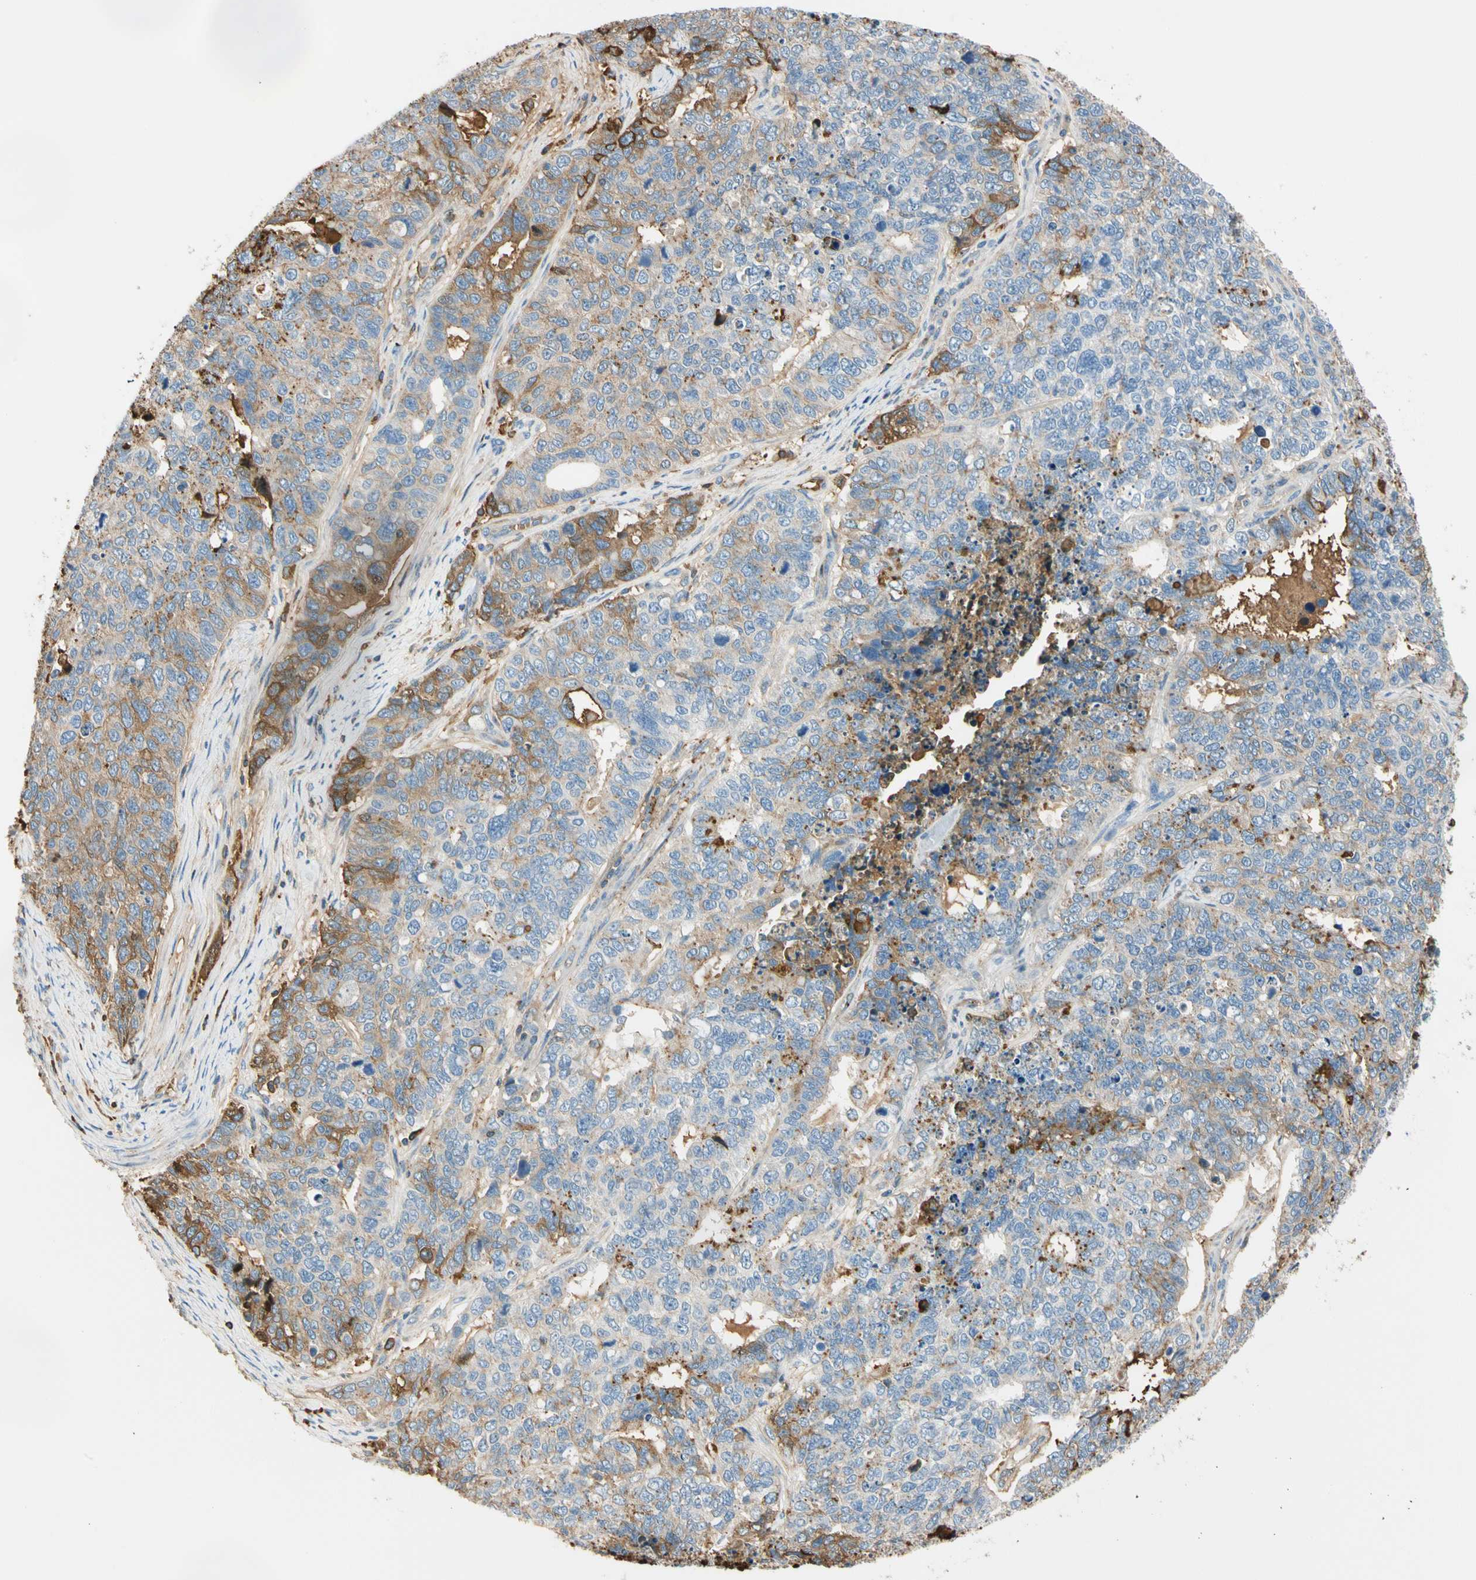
{"staining": {"intensity": "moderate", "quantity": "25%-75%", "location": "cytoplasmic/membranous"}, "tissue": "cervical cancer", "cell_type": "Tumor cells", "image_type": "cancer", "snomed": [{"axis": "morphology", "description": "Squamous cell carcinoma, NOS"}, {"axis": "topography", "description": "Cervix"}], "caption": "Tumor cells show medium levels of moderate cytoplasmic/membranous positivity in approximately 25%-75% of cells in human cervical squamous cell carcinoma.", "gene": "LAMB3", "patient": {"sex": "female", "age": 63}}